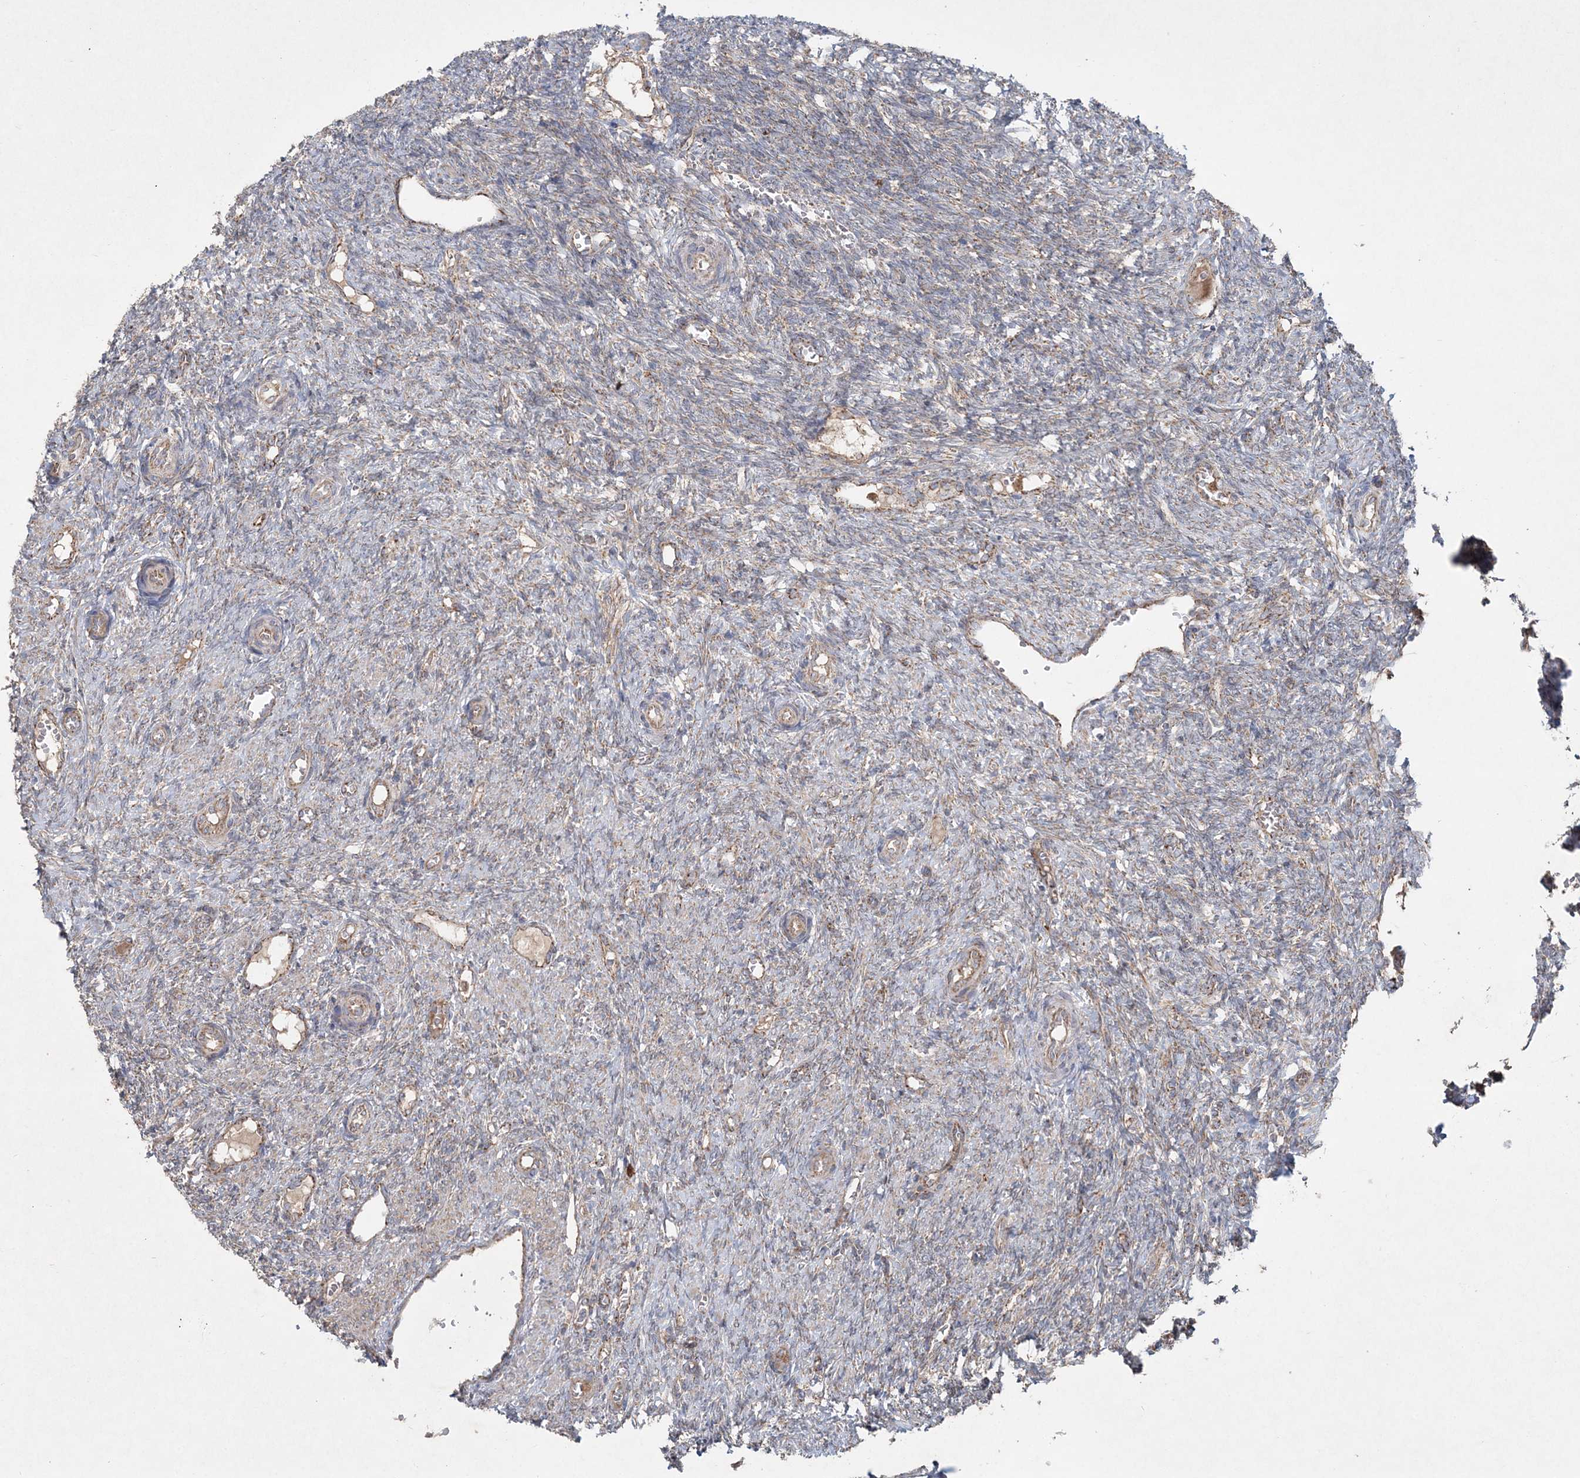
{"staining": {"intensity": "weak", "quantity": ">75%", "location": "cytoplasmic/membranous"}, "tissue": "ovary", "cell_type": "Follicle cells", "image_type": "normal", "snomed": [{"axis": "morphology", "description": "Normal tissue, NOS"}, {"axis": "topography", "description": "Ovary"}], "caption": "Benign ovary demonstrates weak cytoplasmic/membranous expression in approximately >75% of follicle cells (IHC, brightfield microscopy, high magnification)..", "gene": "LRPPRC", "patient": {"sex": "female", "age": 41}}